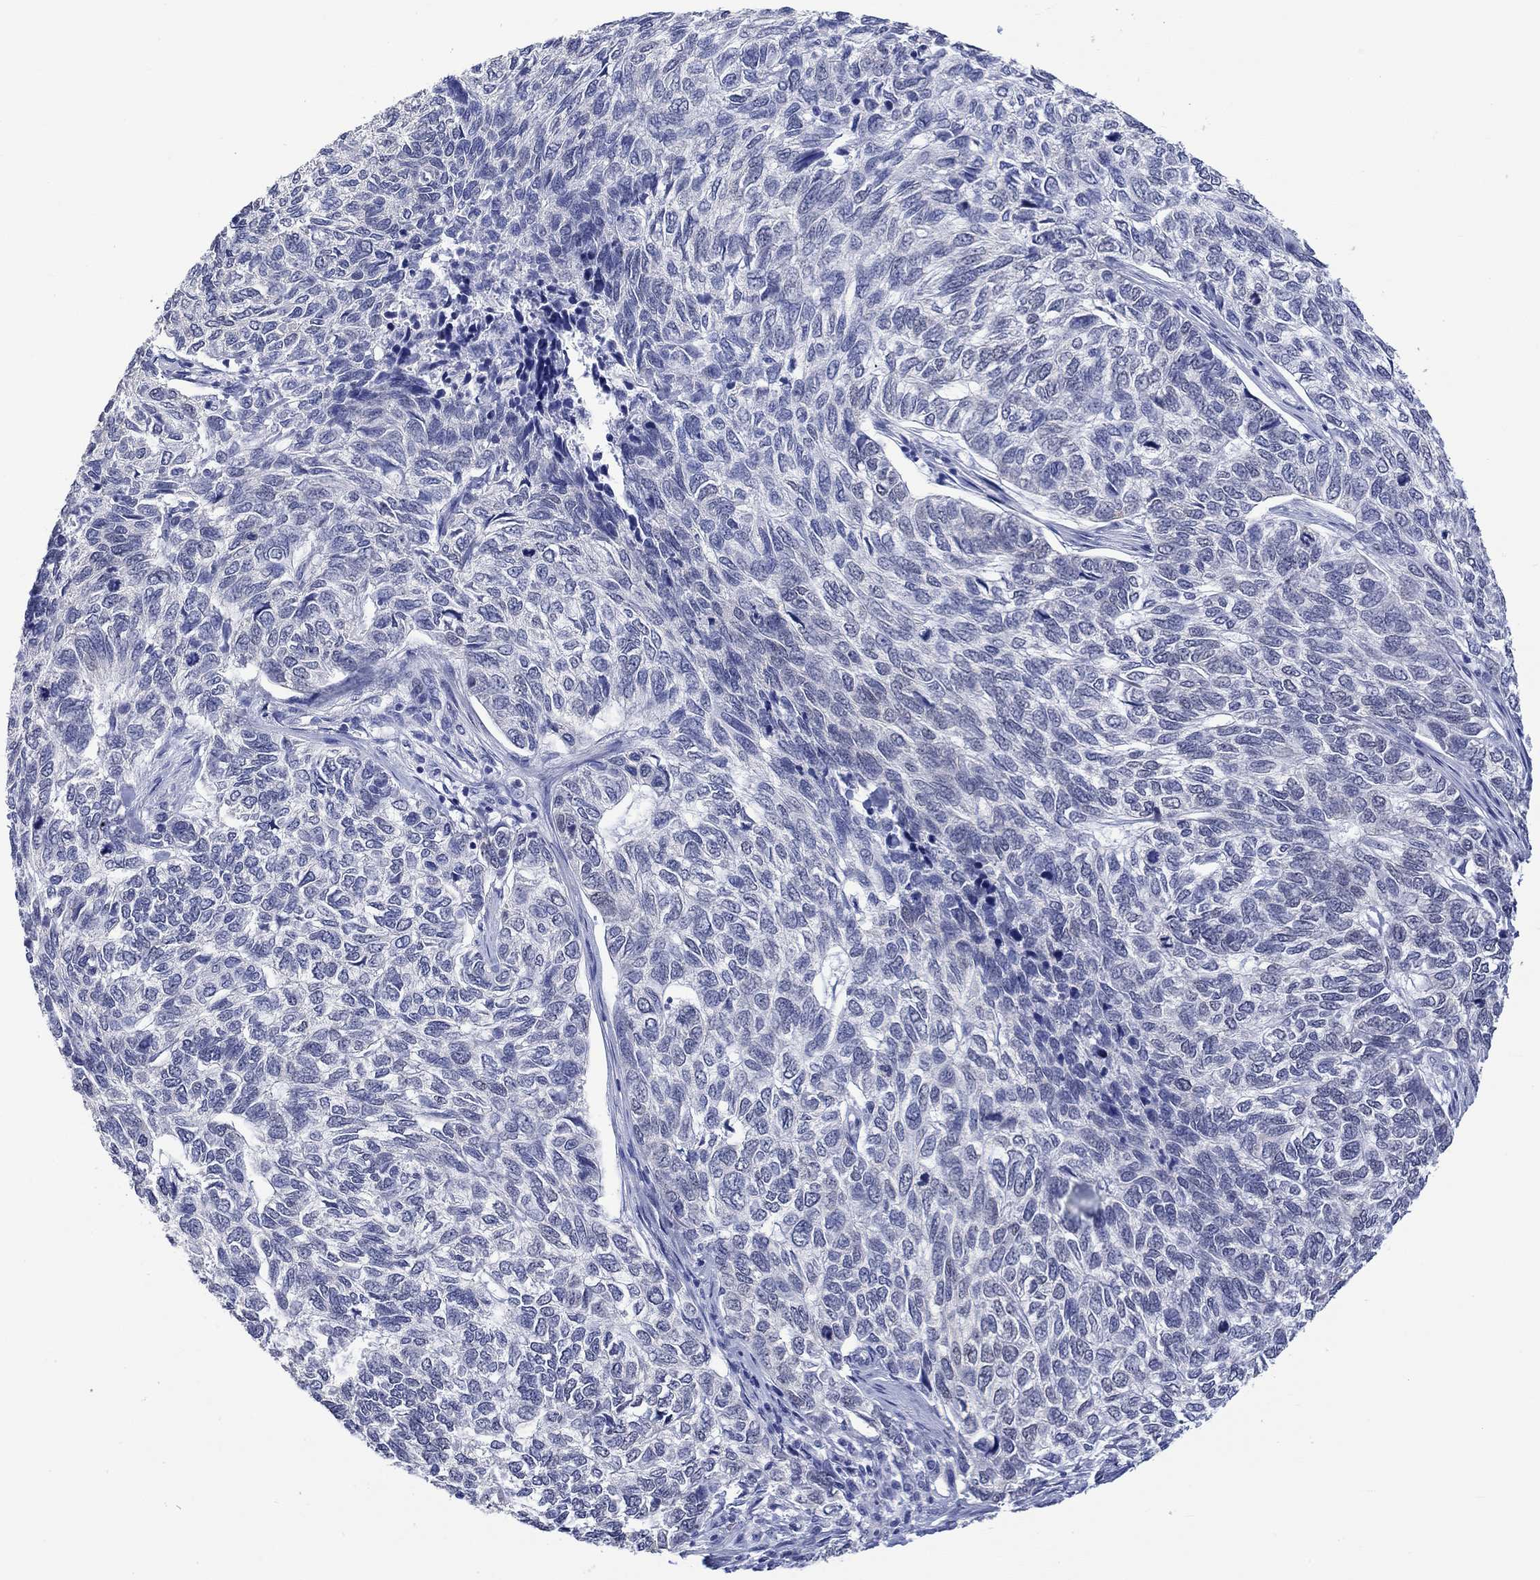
{"staining": {"intensity": "negative", "quantity": "none", "location": "none"}, "tissue": "skin cancer", "cell_type": "Tumor cells", "image_type": "cancer", "snomed": [{"axis": "morphology", "description": "Basal cell carcinoma"}, {"axis": "topography", "description": "Skin"}], "caption": "Immunohistochemistry (IHC) image of neoplastic tissue: human skin cancer stained with DAB (3,3'-diaminobenzidine) reveals no significant protein expression in tumor cells.", "gene": "MSI1", "patient": {"sex": "female", "age": 65}}